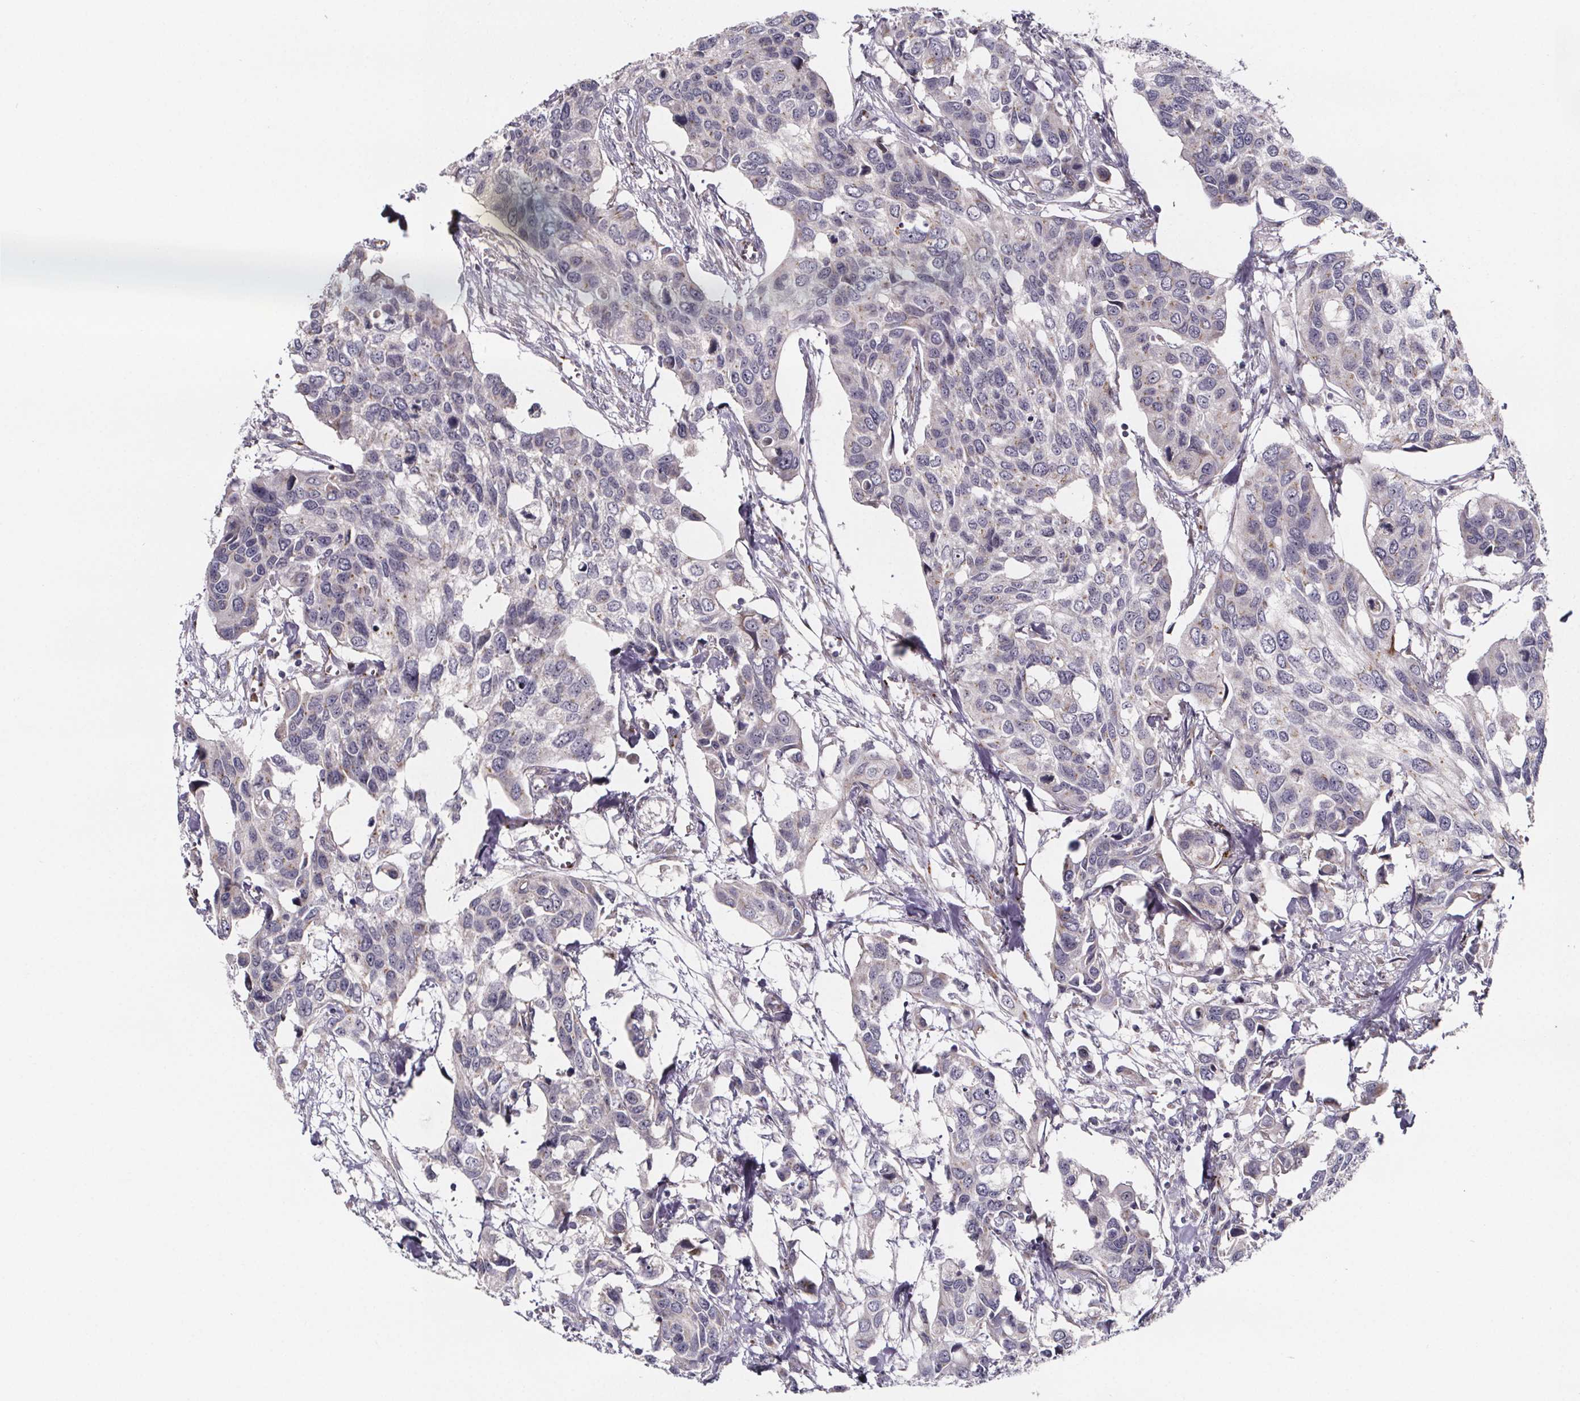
{"staining": {"intensity": "negative", "quantity": "none", "location": "none"}, "tissue": "urothelial cancer", "cell_type": "Tumor cells", "image_type": "cancer", "snomed": [{"axis": "morphology", "description": "Urothelial carcinoma, High grade"}, {"axis": "topography", "description": "Urinary bladder"}], "caption": "IHC micrograph of neoplastic tissue: human urothelial carcinoma (high-grade) stained with DAB (3,3'-diaminobenzidine) shows no significant protein positivity in tumor cells.", "gene": "NDST1", "patient": {"sex": "male", "age": 60}}